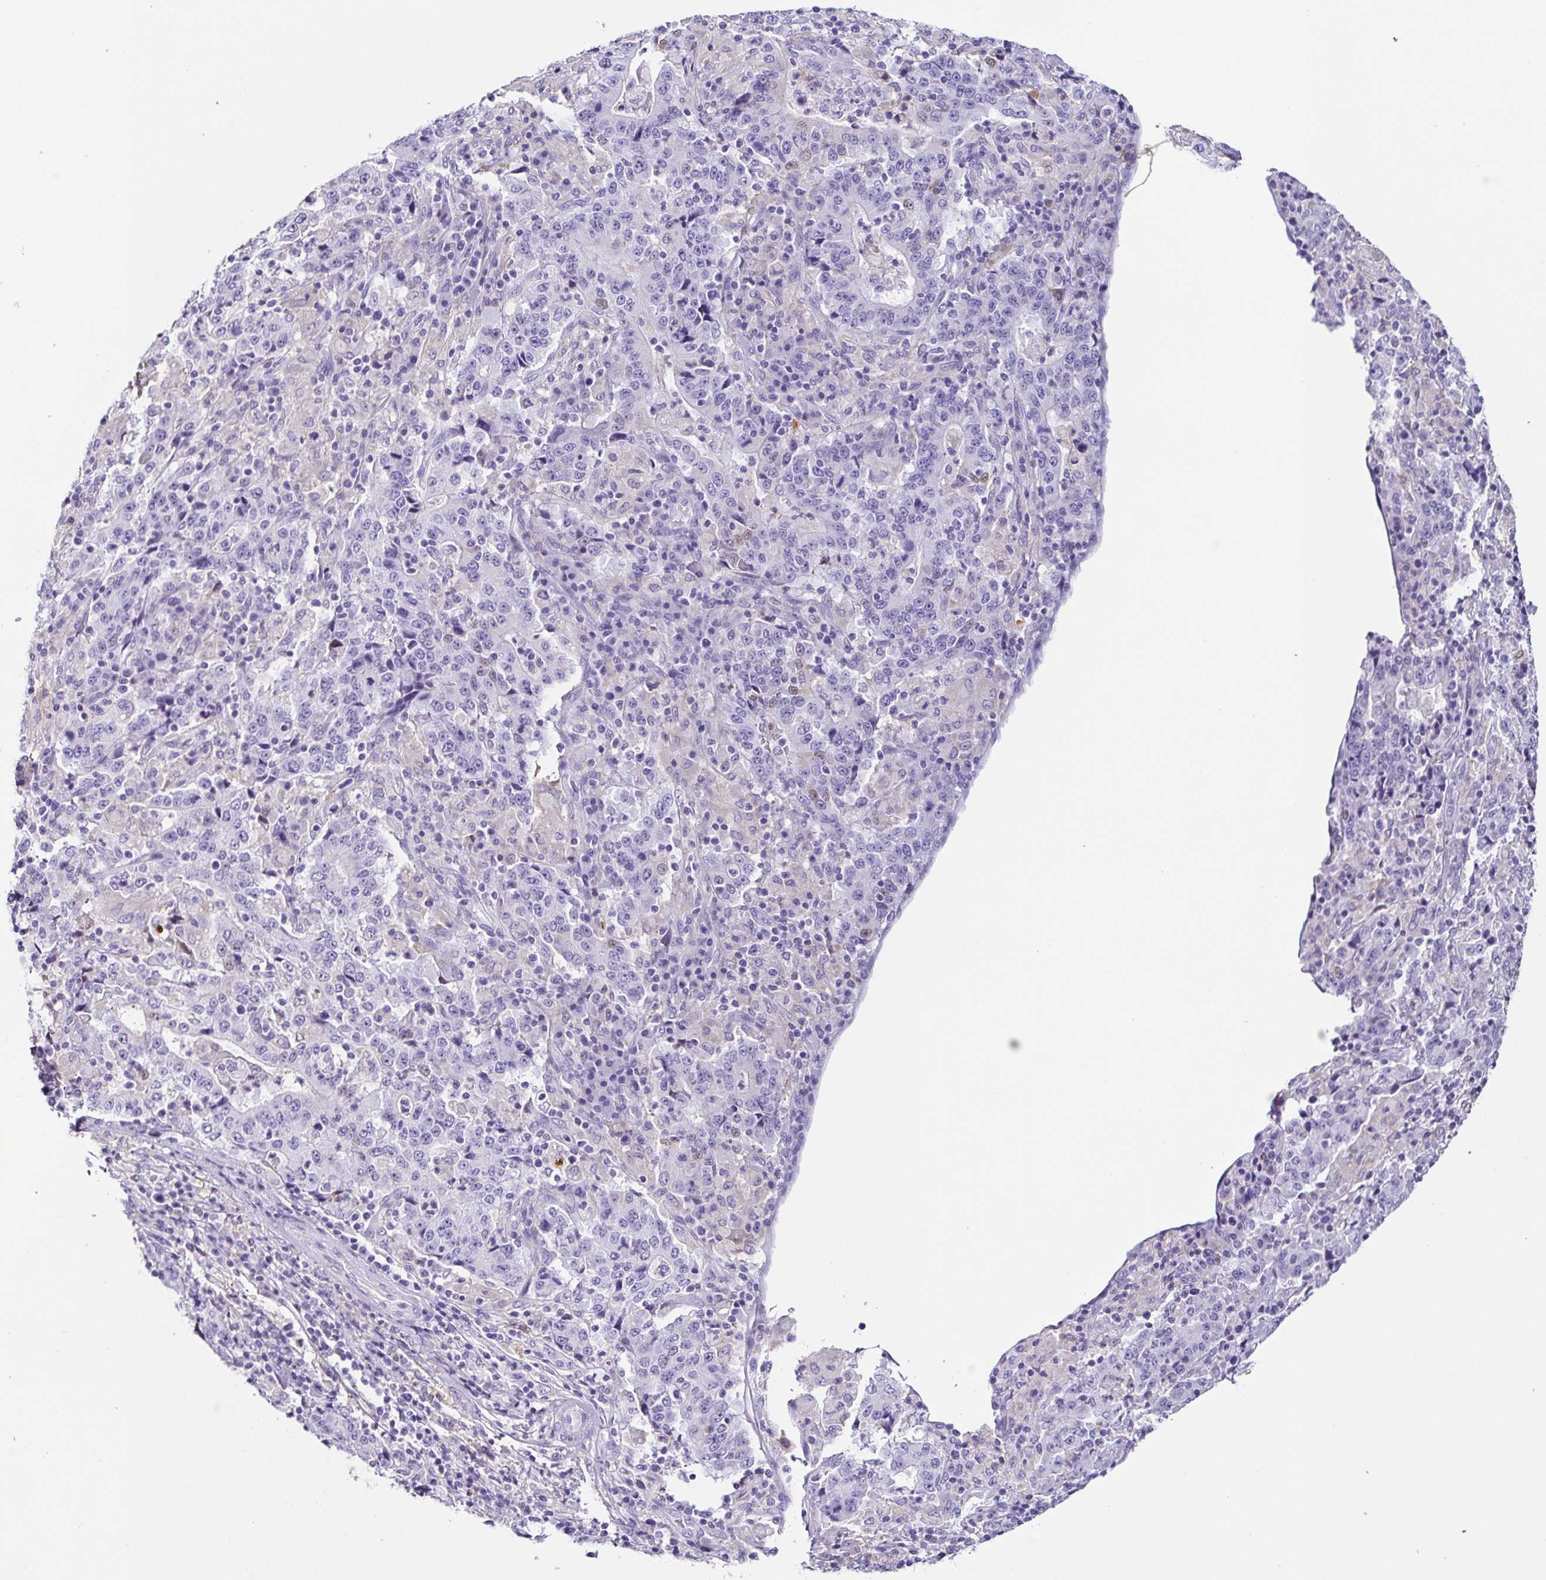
{"staining": {"intensity": "negative", "quantity": "none", "location": "none"}, "tissue": "stomach cancer", "cell_type": "Tumor cells", "image_type": "cancer", "snomed": [{"axis": "morphology", "description": "Normal tissue, NOS"}, {"axis": "morphology", "description": "Adenocarcinoma, NOS"}, {"axis": "topography", "description": "Stomach, upper"}, {"axis": "topography", "description": "Stomach"}], "caption": "There is no significant staining in tumor cells of stomach cancer (adenocarcinoma).", "gene": "ANXA10", "patient": {"sex": "male", "age": 59}}